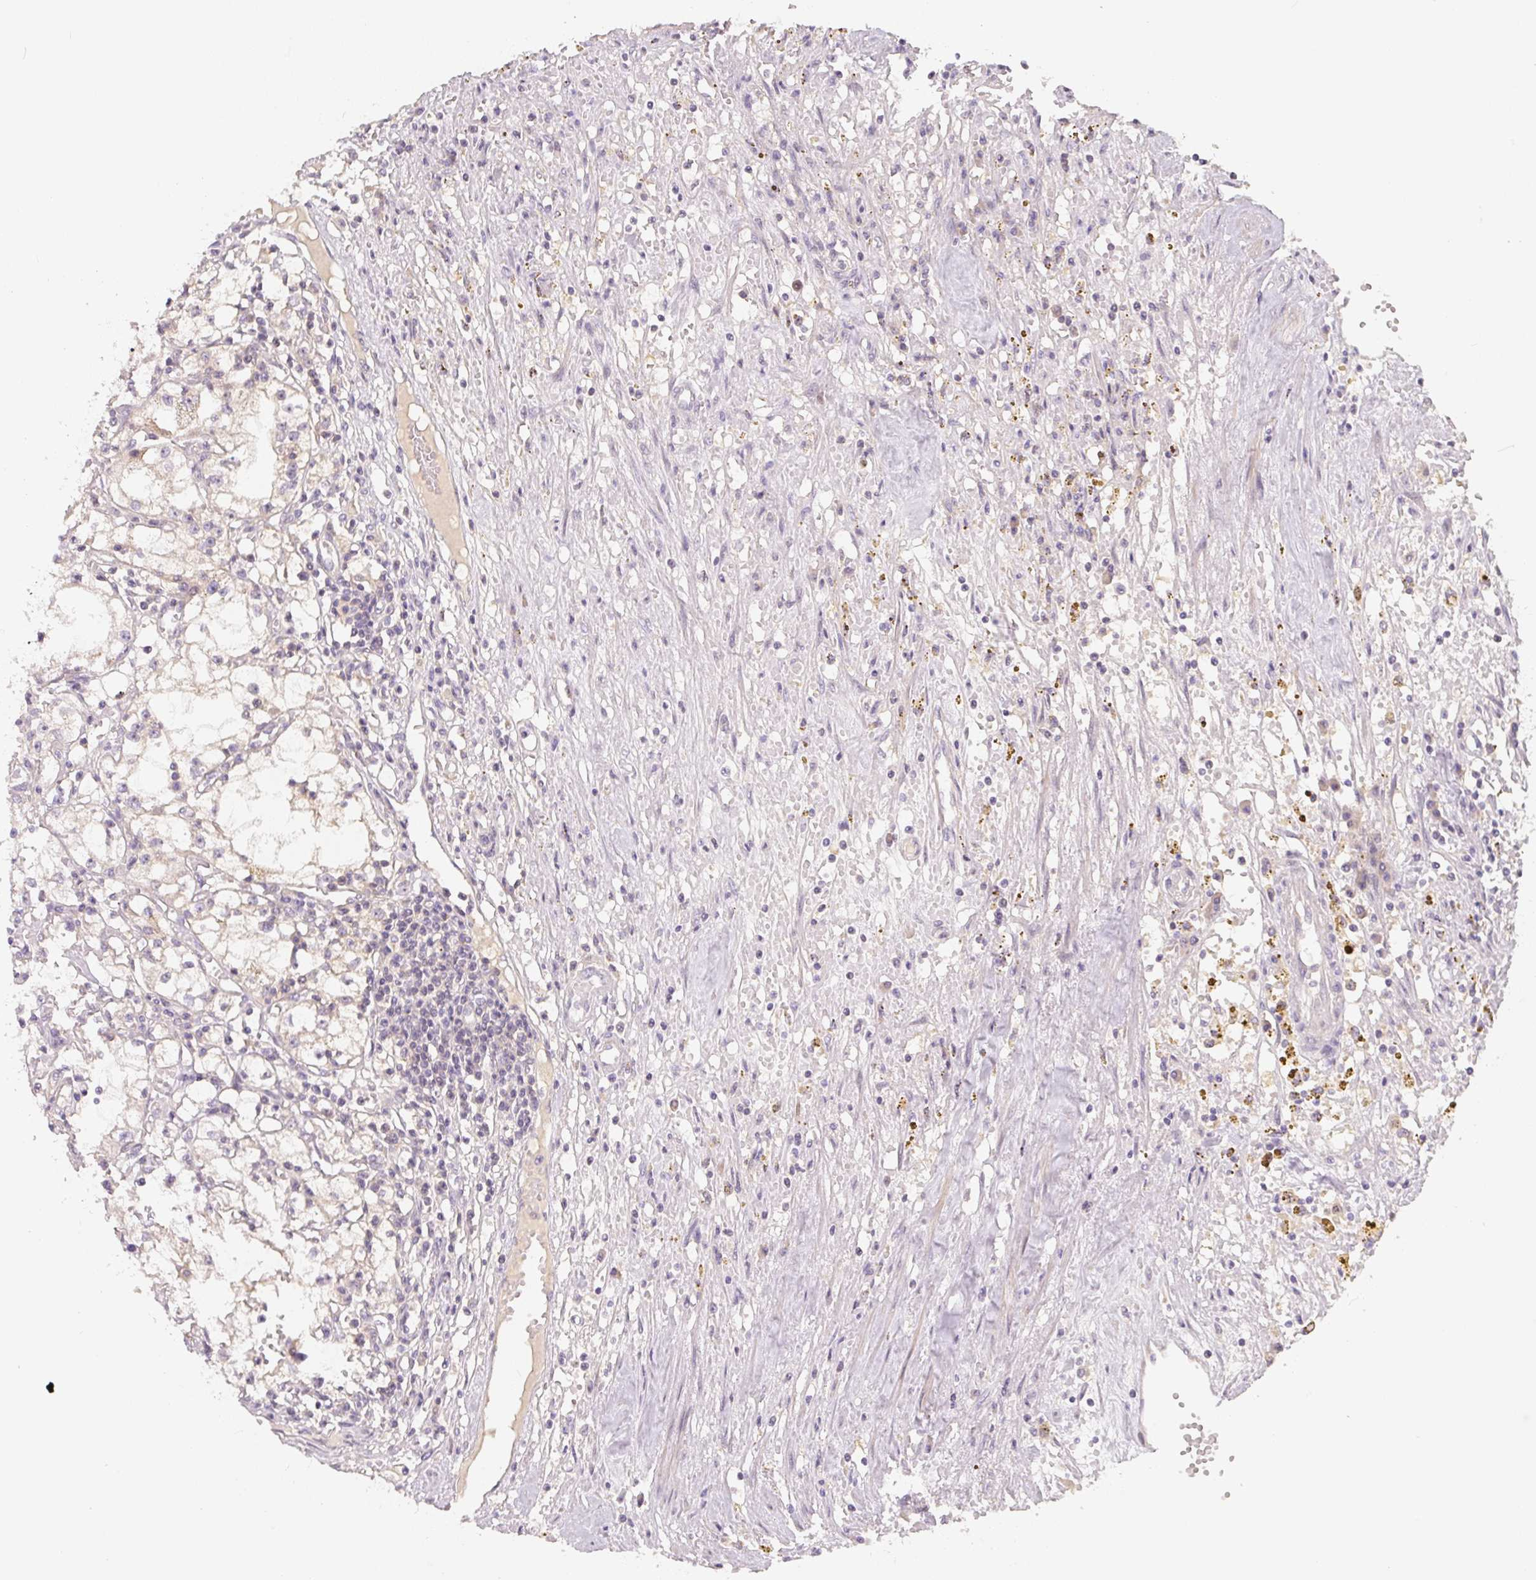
{"staining": {"intensity": "negative", "quantity": "none", "location": "none"}, "tissue": "renal cancer", "cell_type": "Tumor cells", "image_type": "cancer", "snomed": [{"axis": "morphology", "description": "Adenocarcinoma, NOS"}, {"axis": "topography", "description": "Kidney"}], "caption": "Immunohistochemistry (IHC) histopathology image of renal adenocarcinoma stained for a protein (brown), which exhibits no expression in tumor cells. (DAB (3,3'-diaminobenzidine) immunohistochemistry (IHC) visualized using brightfield microscopy, high magnification).", "gene": "PWWP3B", "patient": {"sex": "male", "age": 56}}